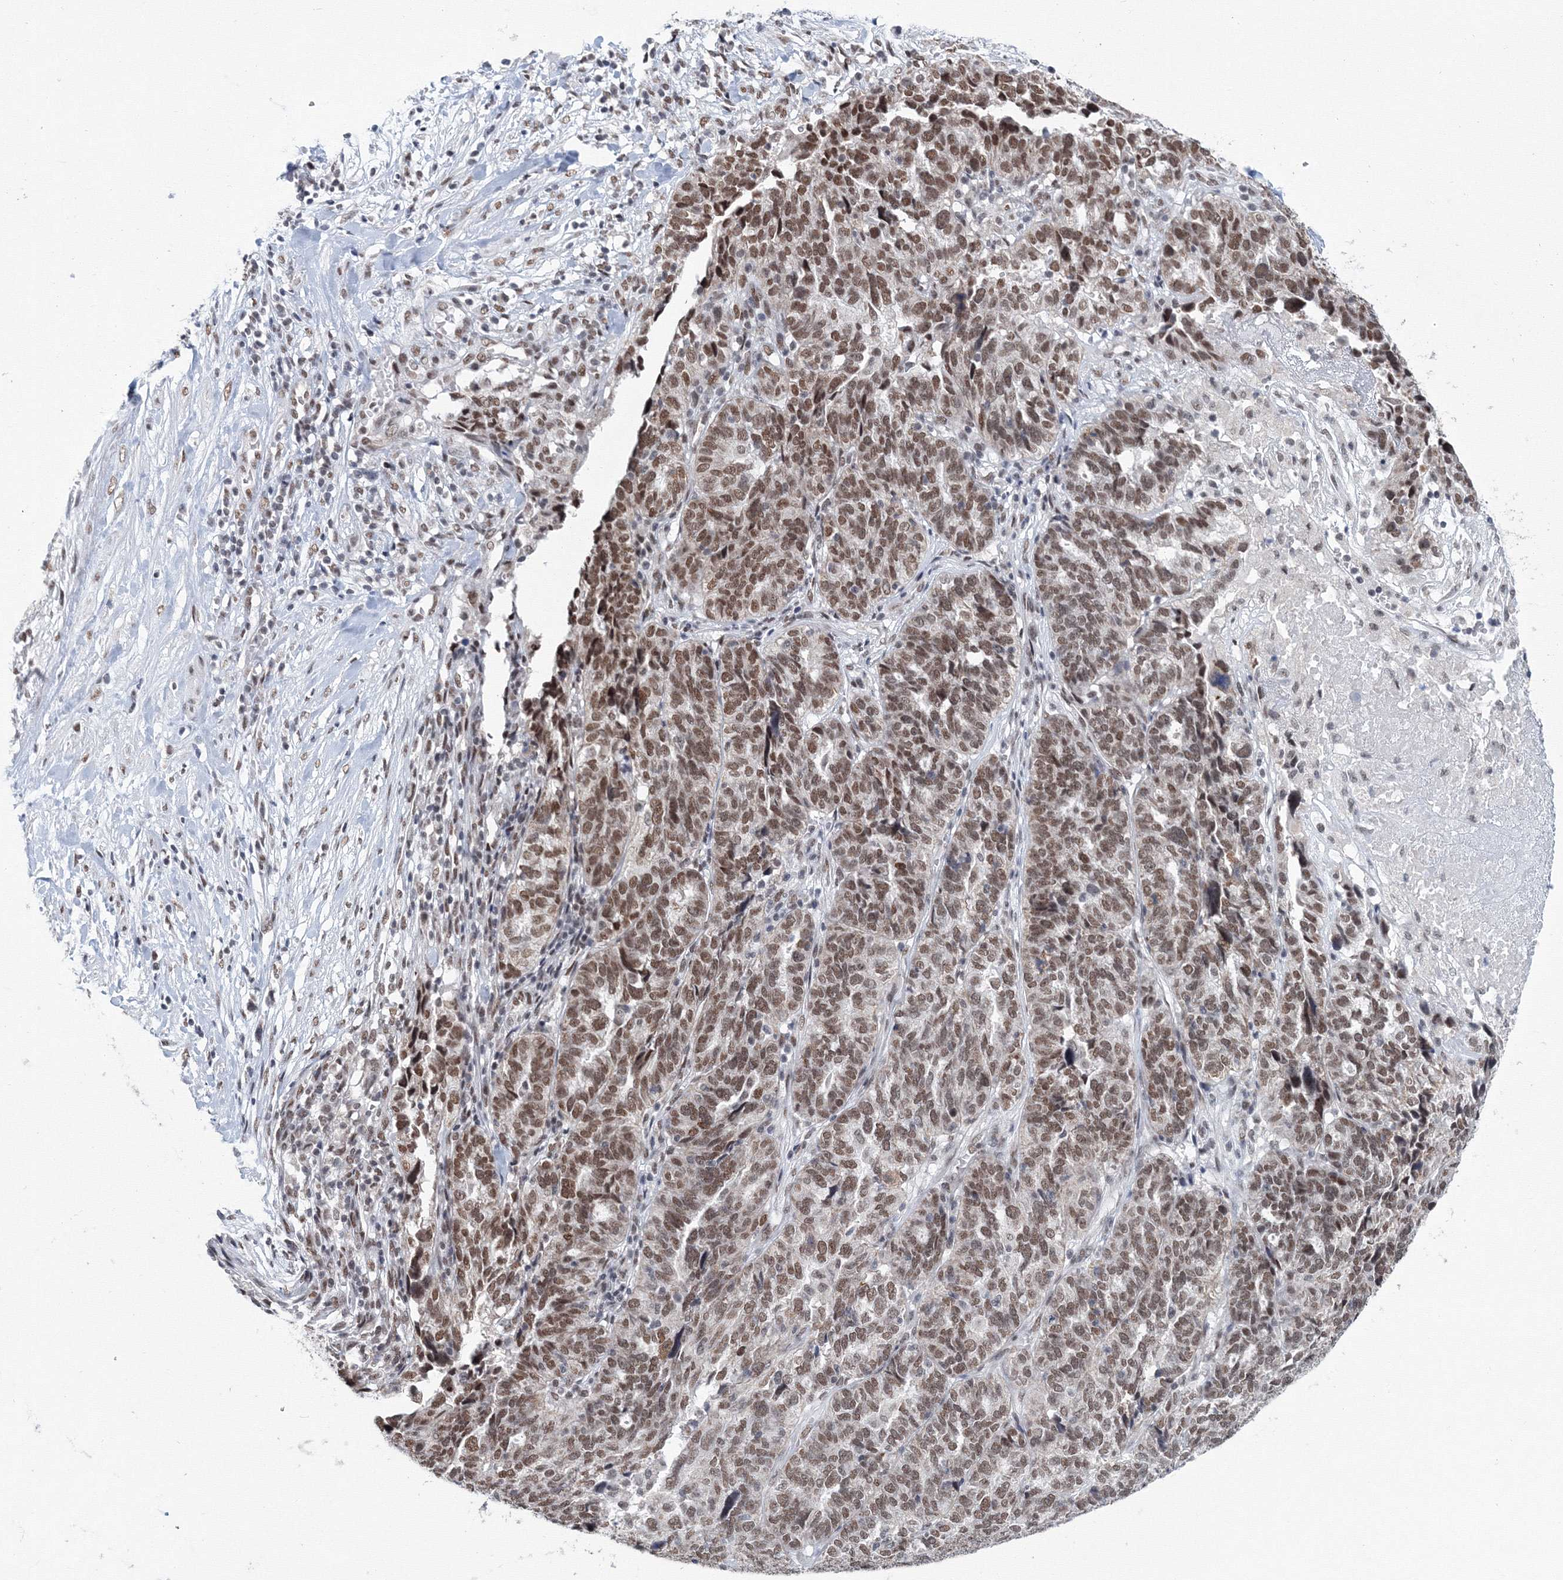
{"staining": {"intensity": "moderate", "quantity": ">75%", "location": "nuclear"}, "tissue": "ovarian cancer", "cell_type": "Tumor cells", "image_type": "cancer", "snomed": [{"axis": "morphology", "description": "Cystadenocarcinoma, serous, NOS"}, {"axis": "topography", "description": "Ovary"}], "caption": "The histopathology image reveals a brown stain indicating the presence of a protein in the nuclear of tumor cells in serous cystadenocarcinoma (ovarian). Using DAB (brown) and hematoxylin (blue) stains, captured at high magnification using brightfield microscopy.", "gene": "SF3B6", "patient": {"sex": "female", "age": 59}}